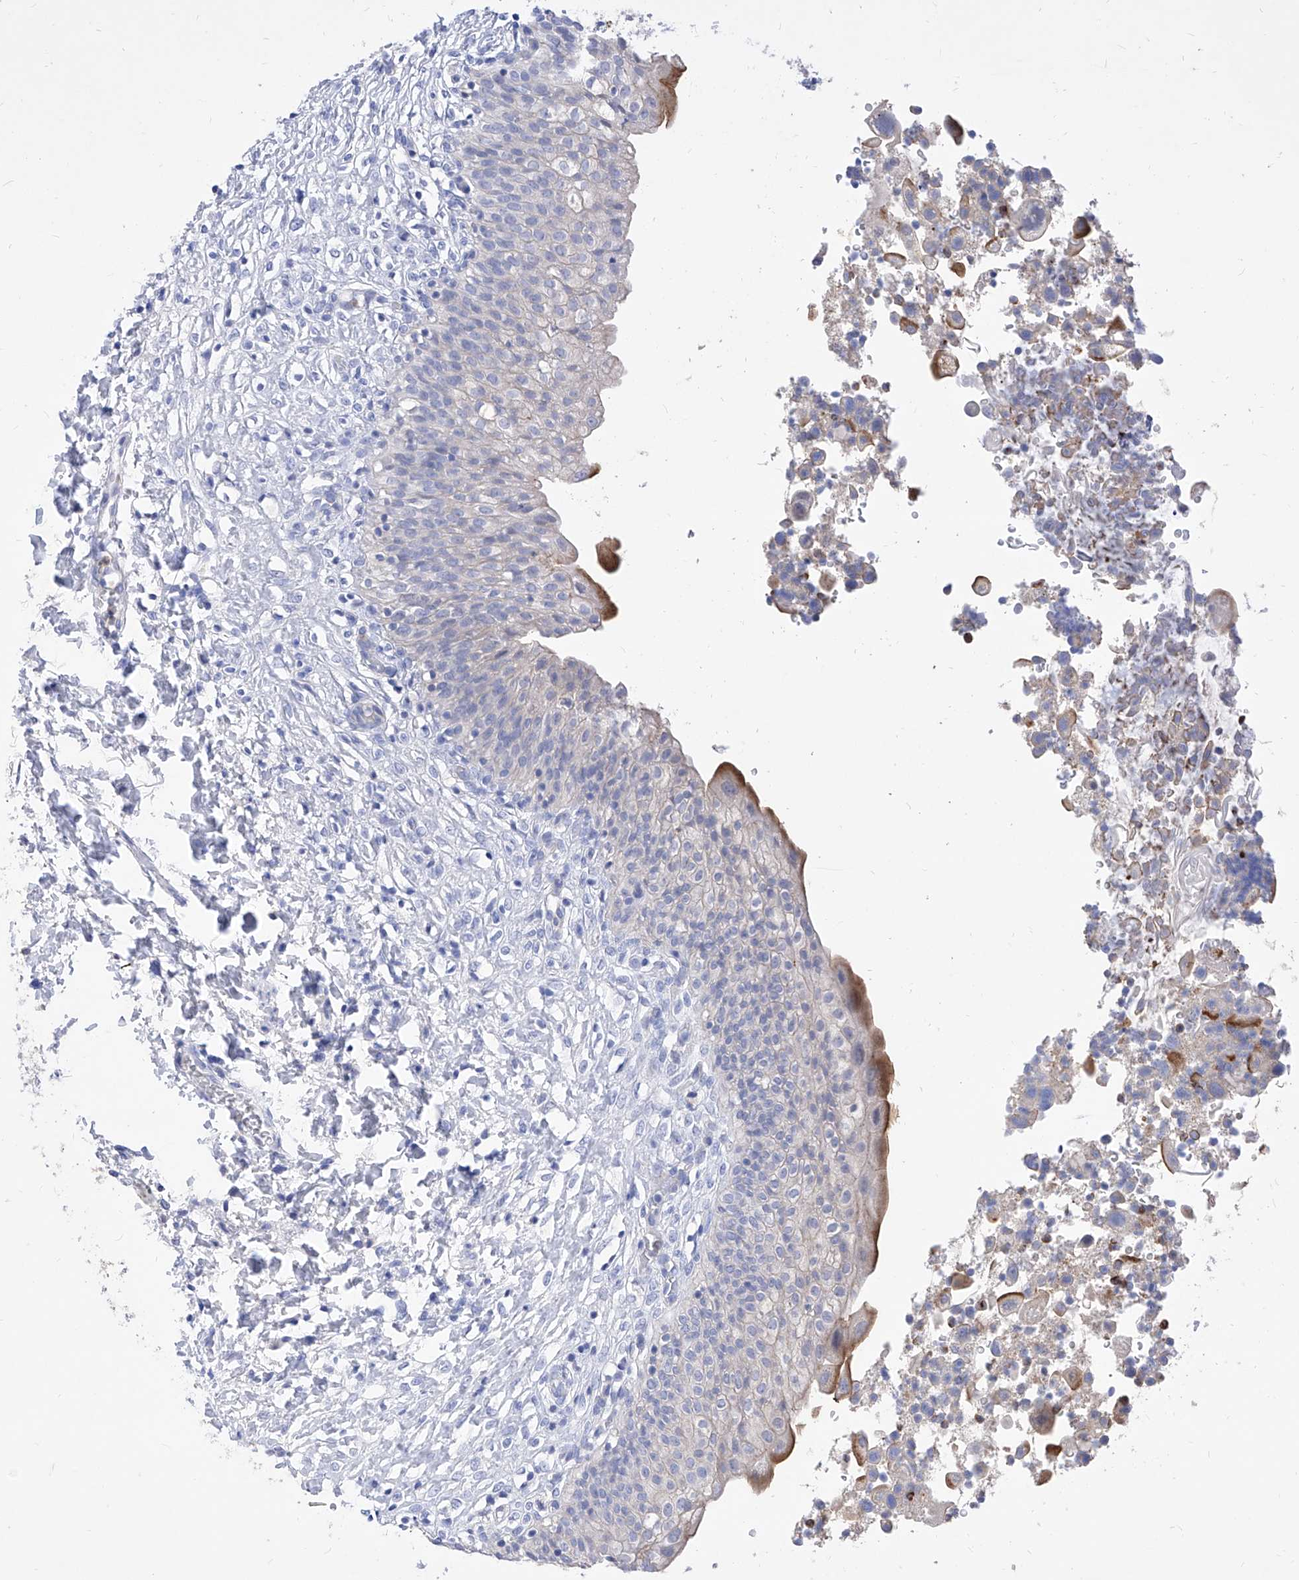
{"staining": {"intensity": "moderate", "quantity": "<25%", "location": "cytoplasmic/membranous"}, "tissue": "urinary bladder", "cell_type": "Urothelial cells", "image_type": "normal", "snomed": [{"axis": "morphology", "description": "Normal tissue, NOS"}, {"axis": "topography", "description": "Urinary bladder"}], "caption": "Protein staining of unremarkable urinary bladder exhibits moderate cytoplasmic/membranous positivity in approximately <25% of urothelial cells. The staining is performed using DAB (3,3'-diaminobenzidine) brown chromogen to label protein expression. The nuclei are counter-stained blue using hematoxylin.", "gene": "VAX1", "patient": {"sex": "male", "age": 55}}